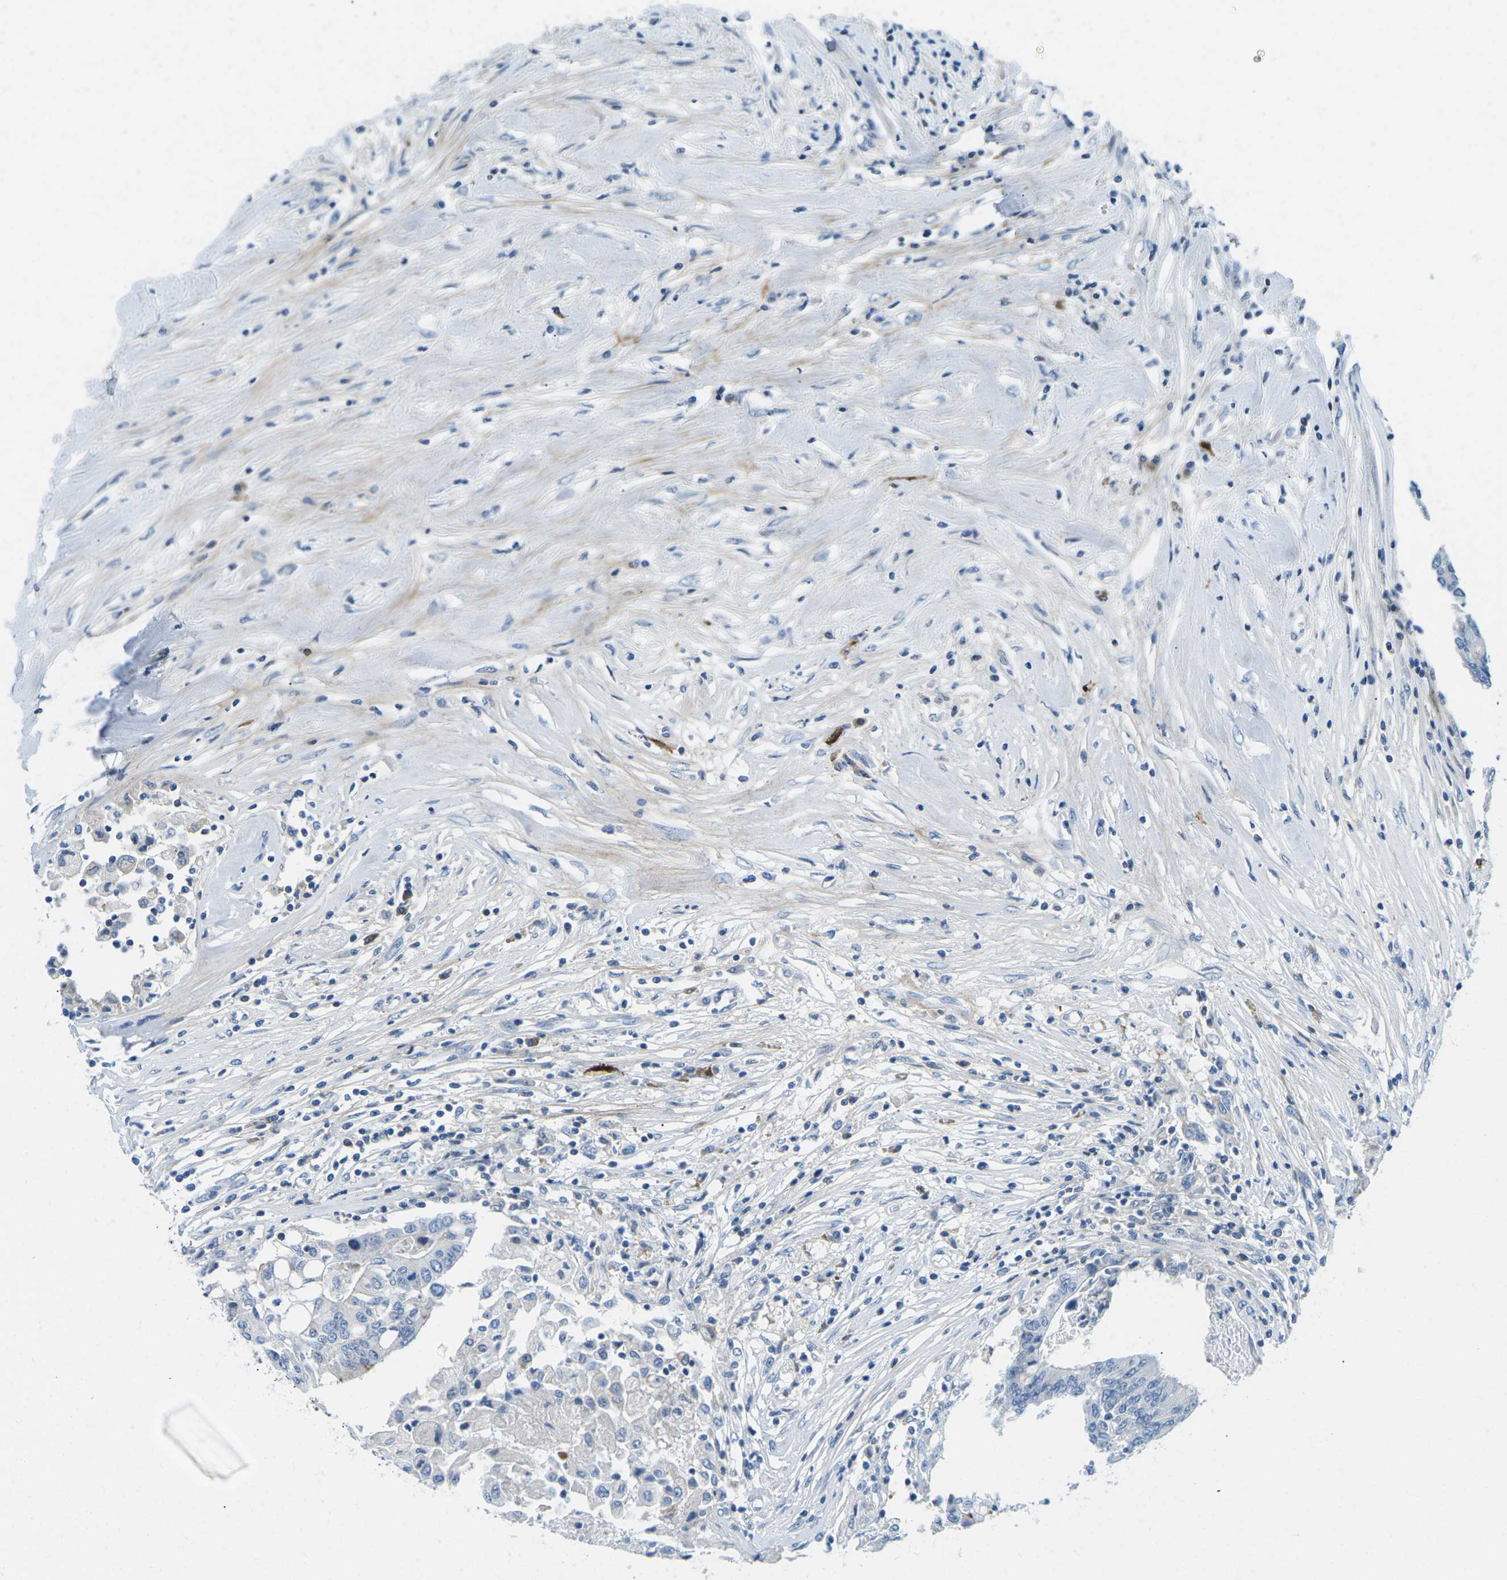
{"staining": {"intensity": "negative", "quantity": "none", "location": "none"}, "tissue": "colorectal cancer", "cell_type": "Tumor cells", "image_type": "cancer", "snomed": [{"axis": "morphology", "description": "Adenocarcinoma, NOS"}, {"axis": "topography", "description": "Rectum"}], "caption": "Colorectal cancer stained for a protein using IHC demonstrates no expression tumor cells.", "gene": "CFB", "patient": {"sex": "male", "age": 63}}